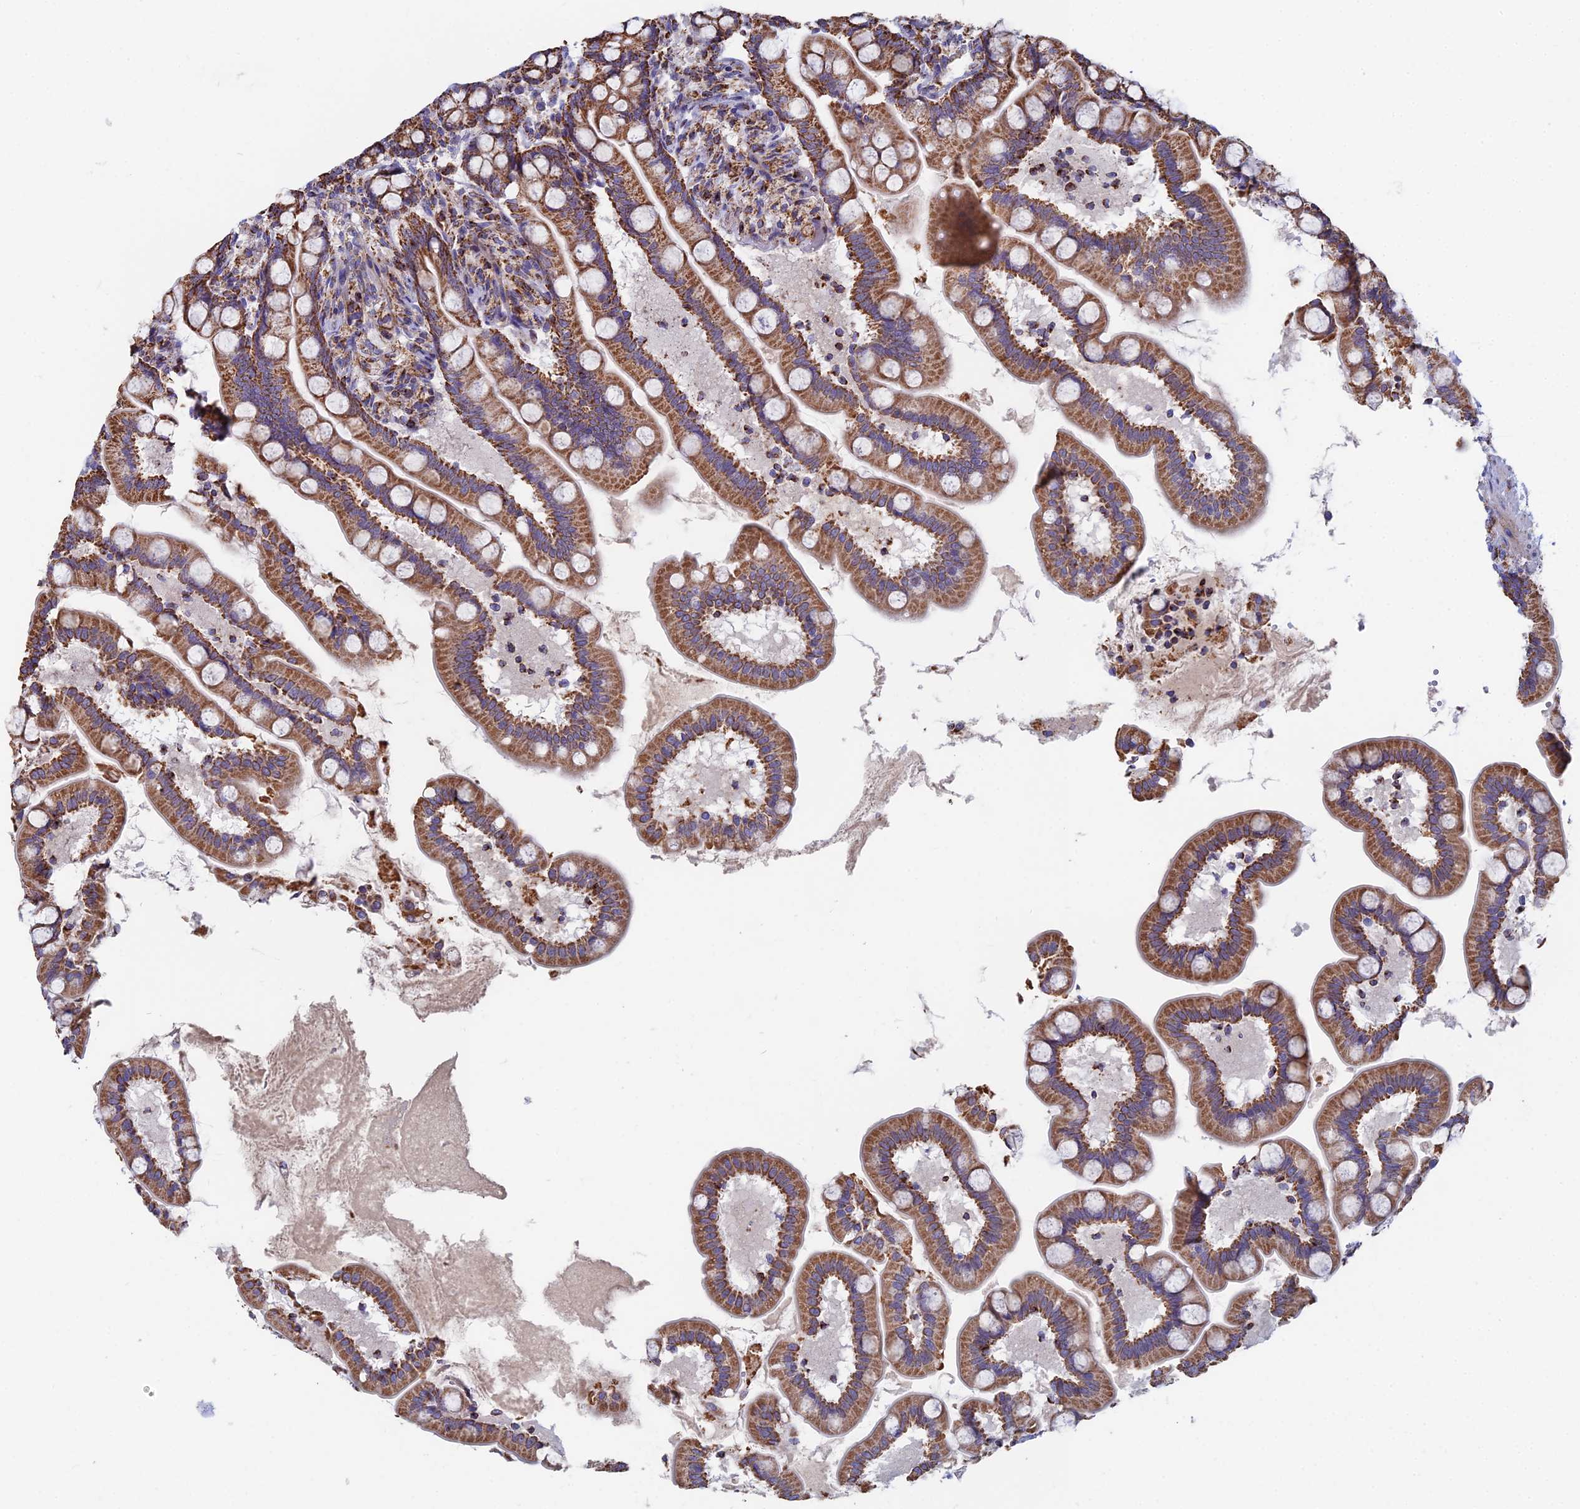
{"staining": {"intensity": "moderate", "quantity": ">75%", "location": "cytoplasmic/membranous"}, "tissue": "small intestine", "cell_type": "Glandular cells", "image_type": "normal", "snomed": [{"axis": "morphology", "description": "Normal tissue, NOS"}, {"axis": "topography", "description": "Small intestine"}], "caption": "DAB (3,3'-diaminobenzidine) immunohistochemical staining of normal human small intestine displays moderate cytoplasmic/membranous protein staining in approximately >75% of glandular cells.", "gene": "SPOCK2", "patient": {"sex": "female", "age": 64}}